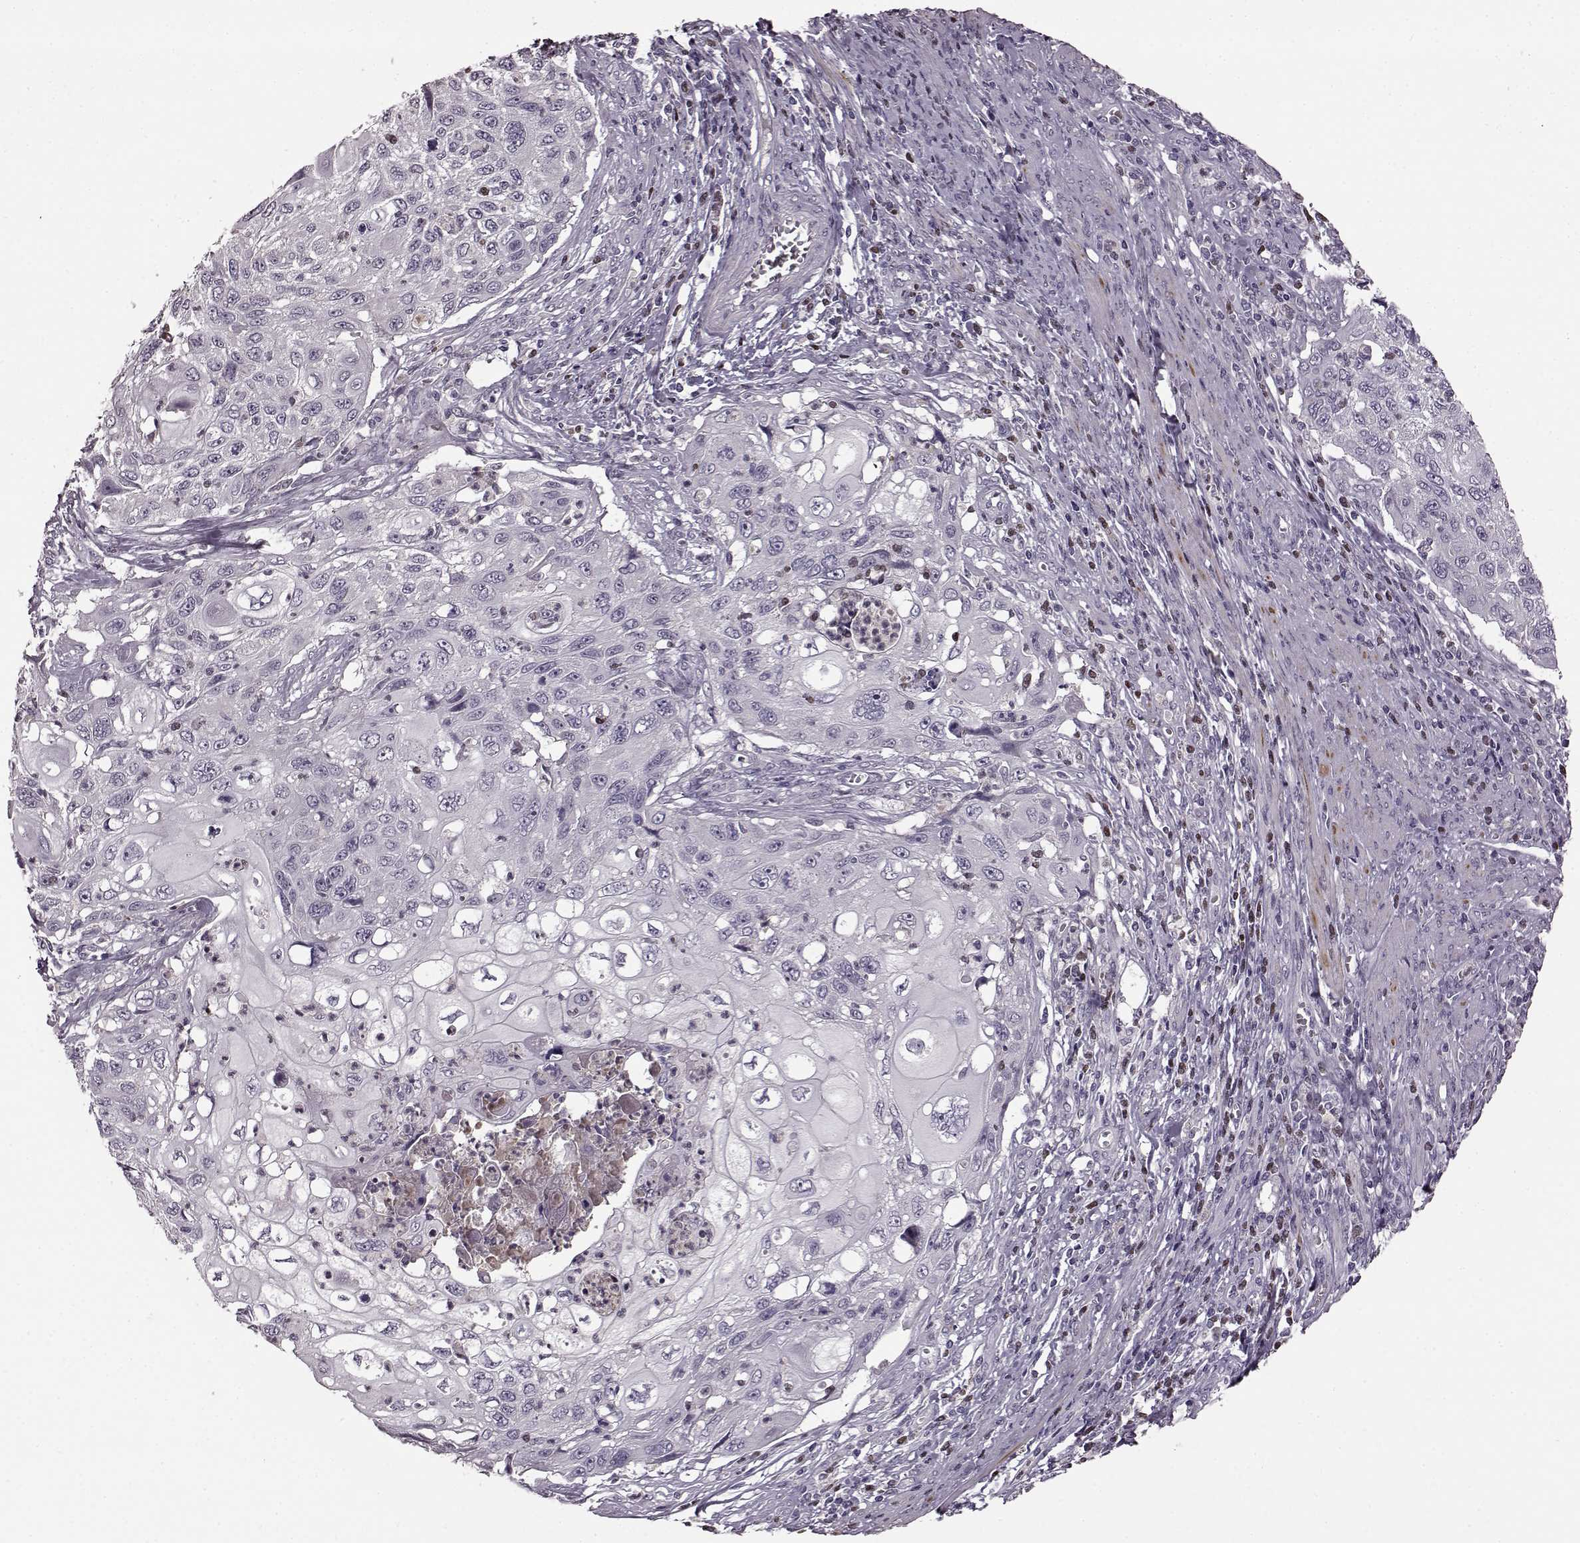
{"staining": {"intensity": "negative", "quantity": "none", "location": "none"}, "tissue": "cervical cancer", "cell_type": "Tumor cells", "image_type": "cancer", "snomed": [{"axis": "morphology", "description": "Squamous cell carcinoma, NOS"}, {"axis": "topography", "description": "Cervix"}], "caption": "Immunohistochemical staining of human cervical squamous cell carcinoma shows no significant positivity in tumor cells.", "gene": "CNGA3", "patient": {"sex": "female", "age": 70}}